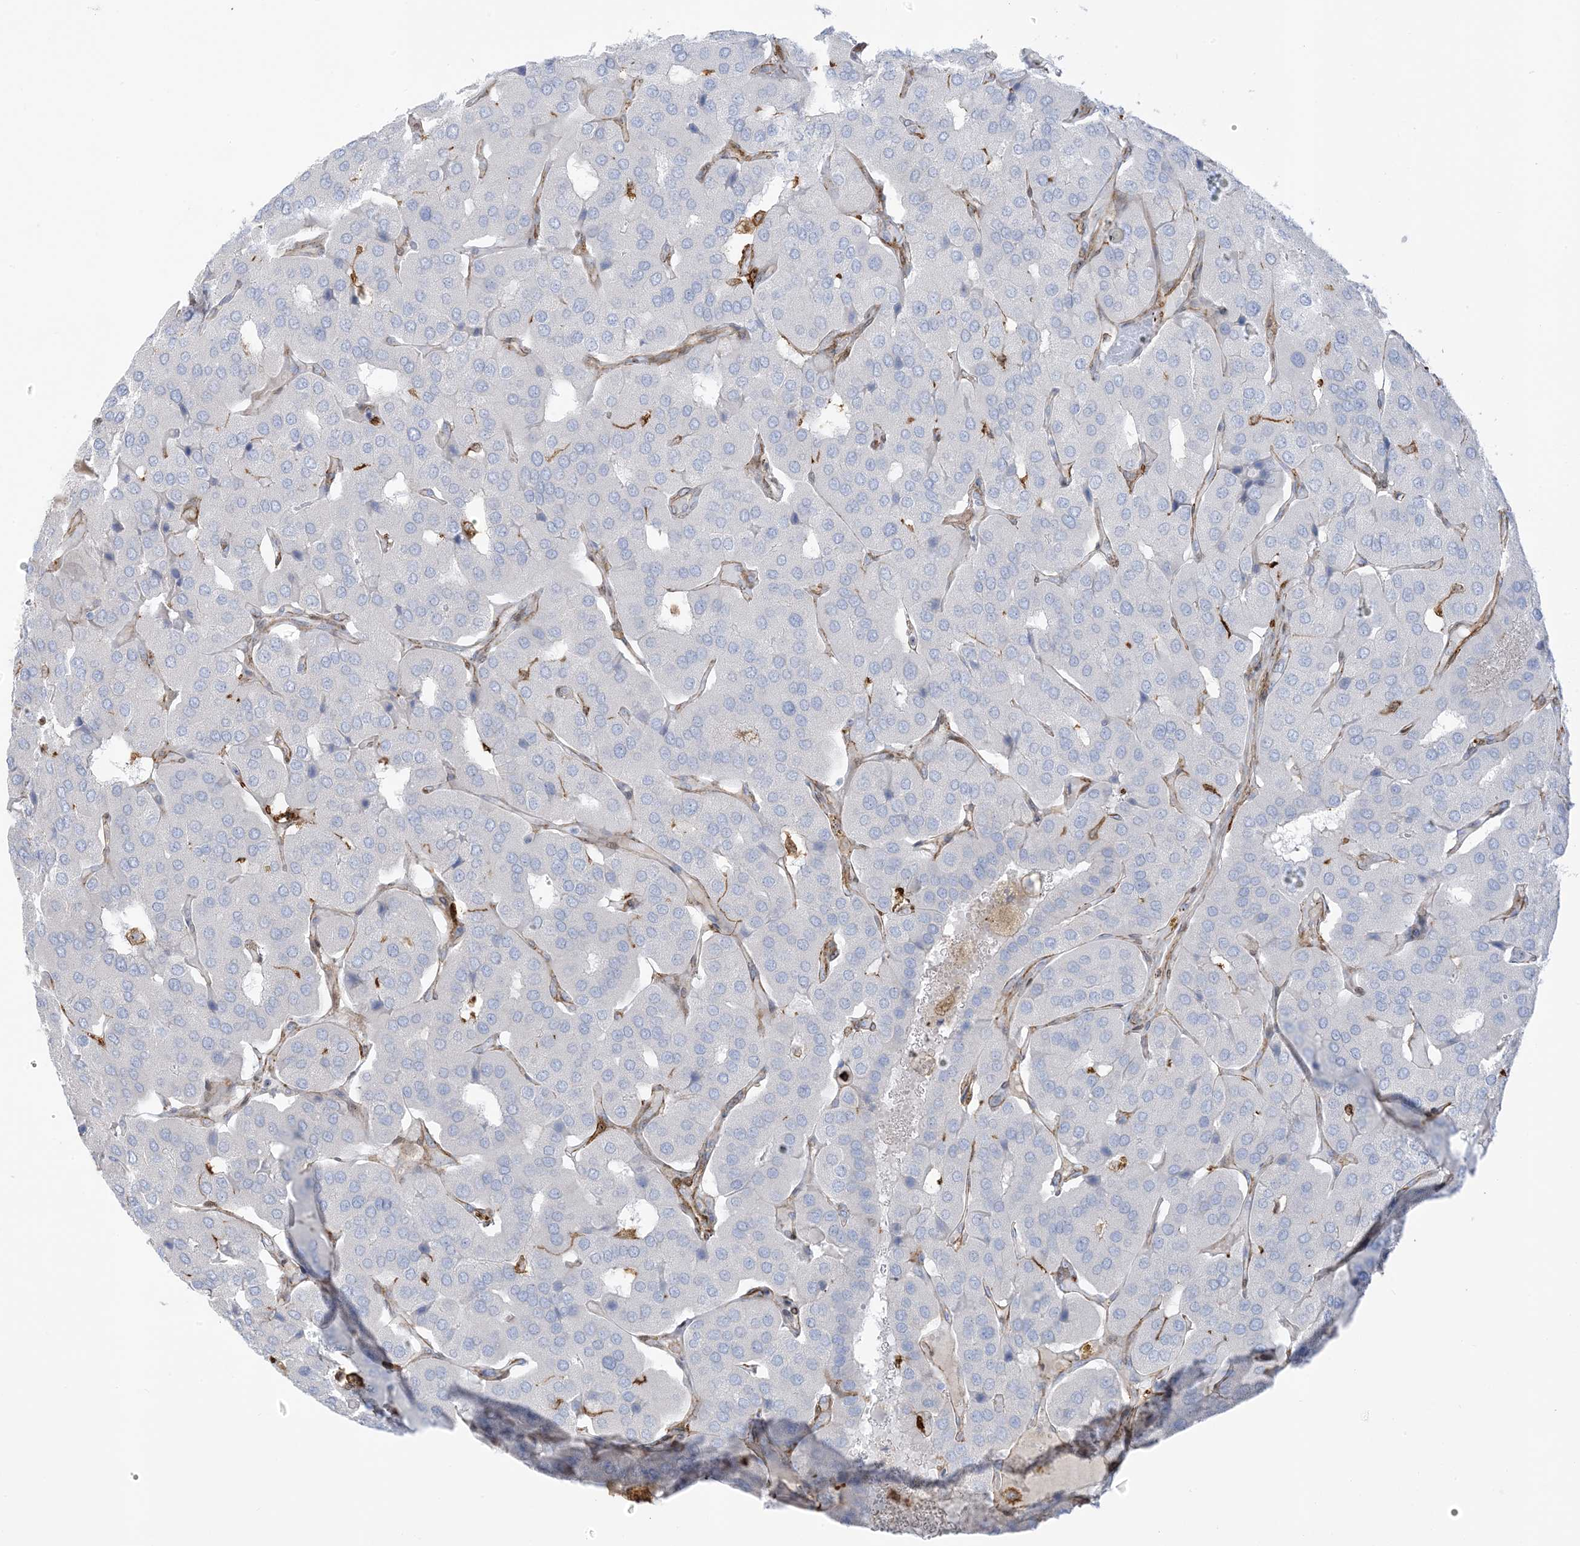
{"staining": {"intensity": "negative", "quantity": "none", "location": "none"}, "tissue": "parathyroid gland", "cell_type": "Glandular cells", "image_type": "normal", "snomed": [{"axis": "morphology", "description": "Normal tissue, NOS"}, {"axis": "morphology", "description": "Adenoma, NOS"}, {"axis": "topography", "description": "Parathyroid gland"}], "caption": "Immunohistochemical staining of benign parathyroid gland reveals no significant staining in glandular cells. (DAB (3,3'-diaminobenzidine) immunohistochemistry, high magnification).", "gene": "ICMT", "patient": {"sex": "female", "age": 86}}